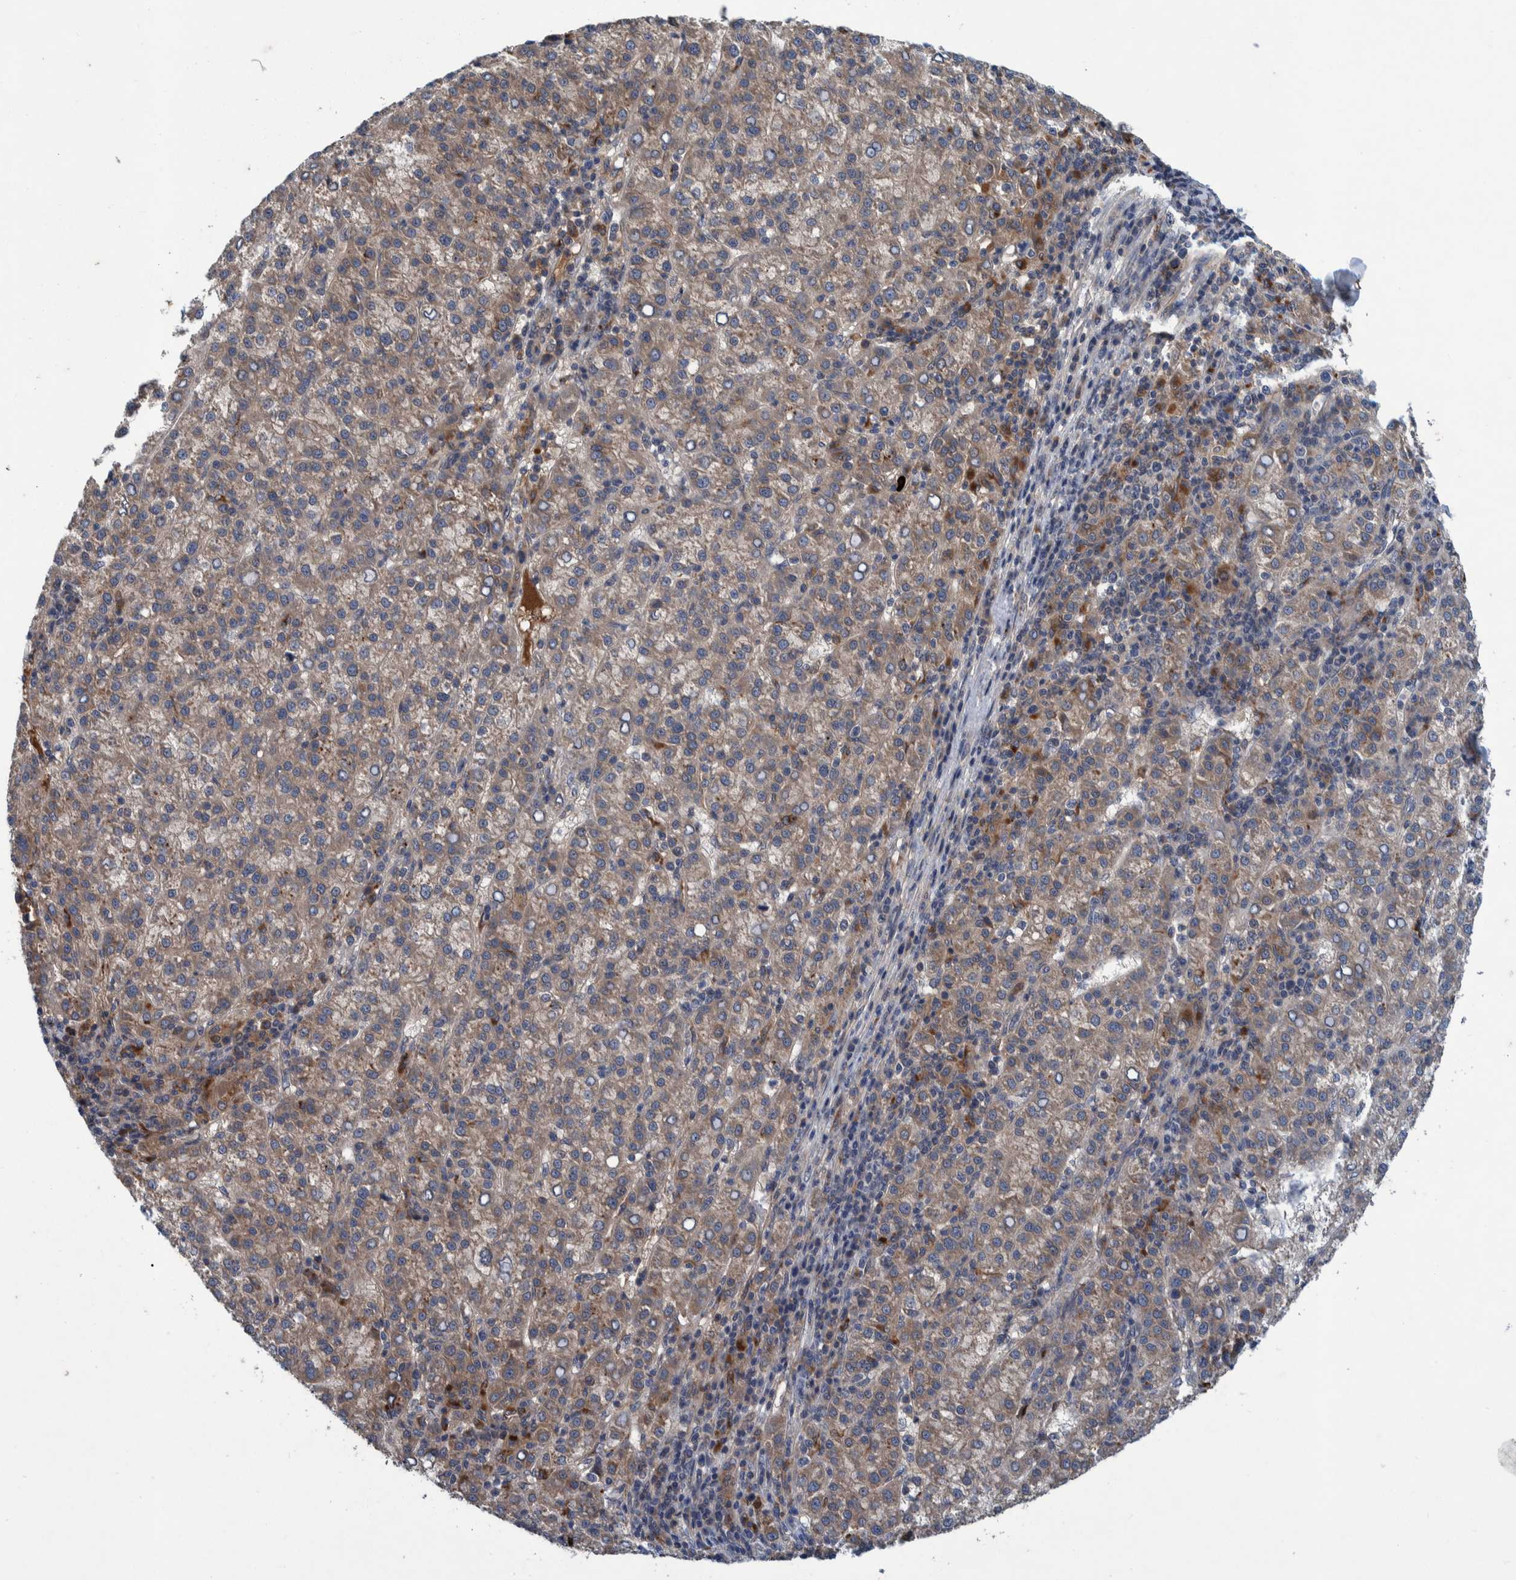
{"staining": {"intensity": "moderate", "quantity": ">75%", "location": "cytoplasmic/membranous"}, "tissue": "liver cancer", "cell_type": "Tumor cells", "image_type": "cancer", "snomed": [{"axis": "morphology", "description": "Carcinoma, Hepatocellular, NOS"}, {"axis": "topography", "description": "Liver"}], "caption": "Human hepatocellular carcinoma (liver) stained for a protein (brown) demonstrates moderate cytoplasmic/membranous positive staining in about >75% of tumor cells.", "gene": "ITIH3", "patient": {"sex": "female", "age": 58}}